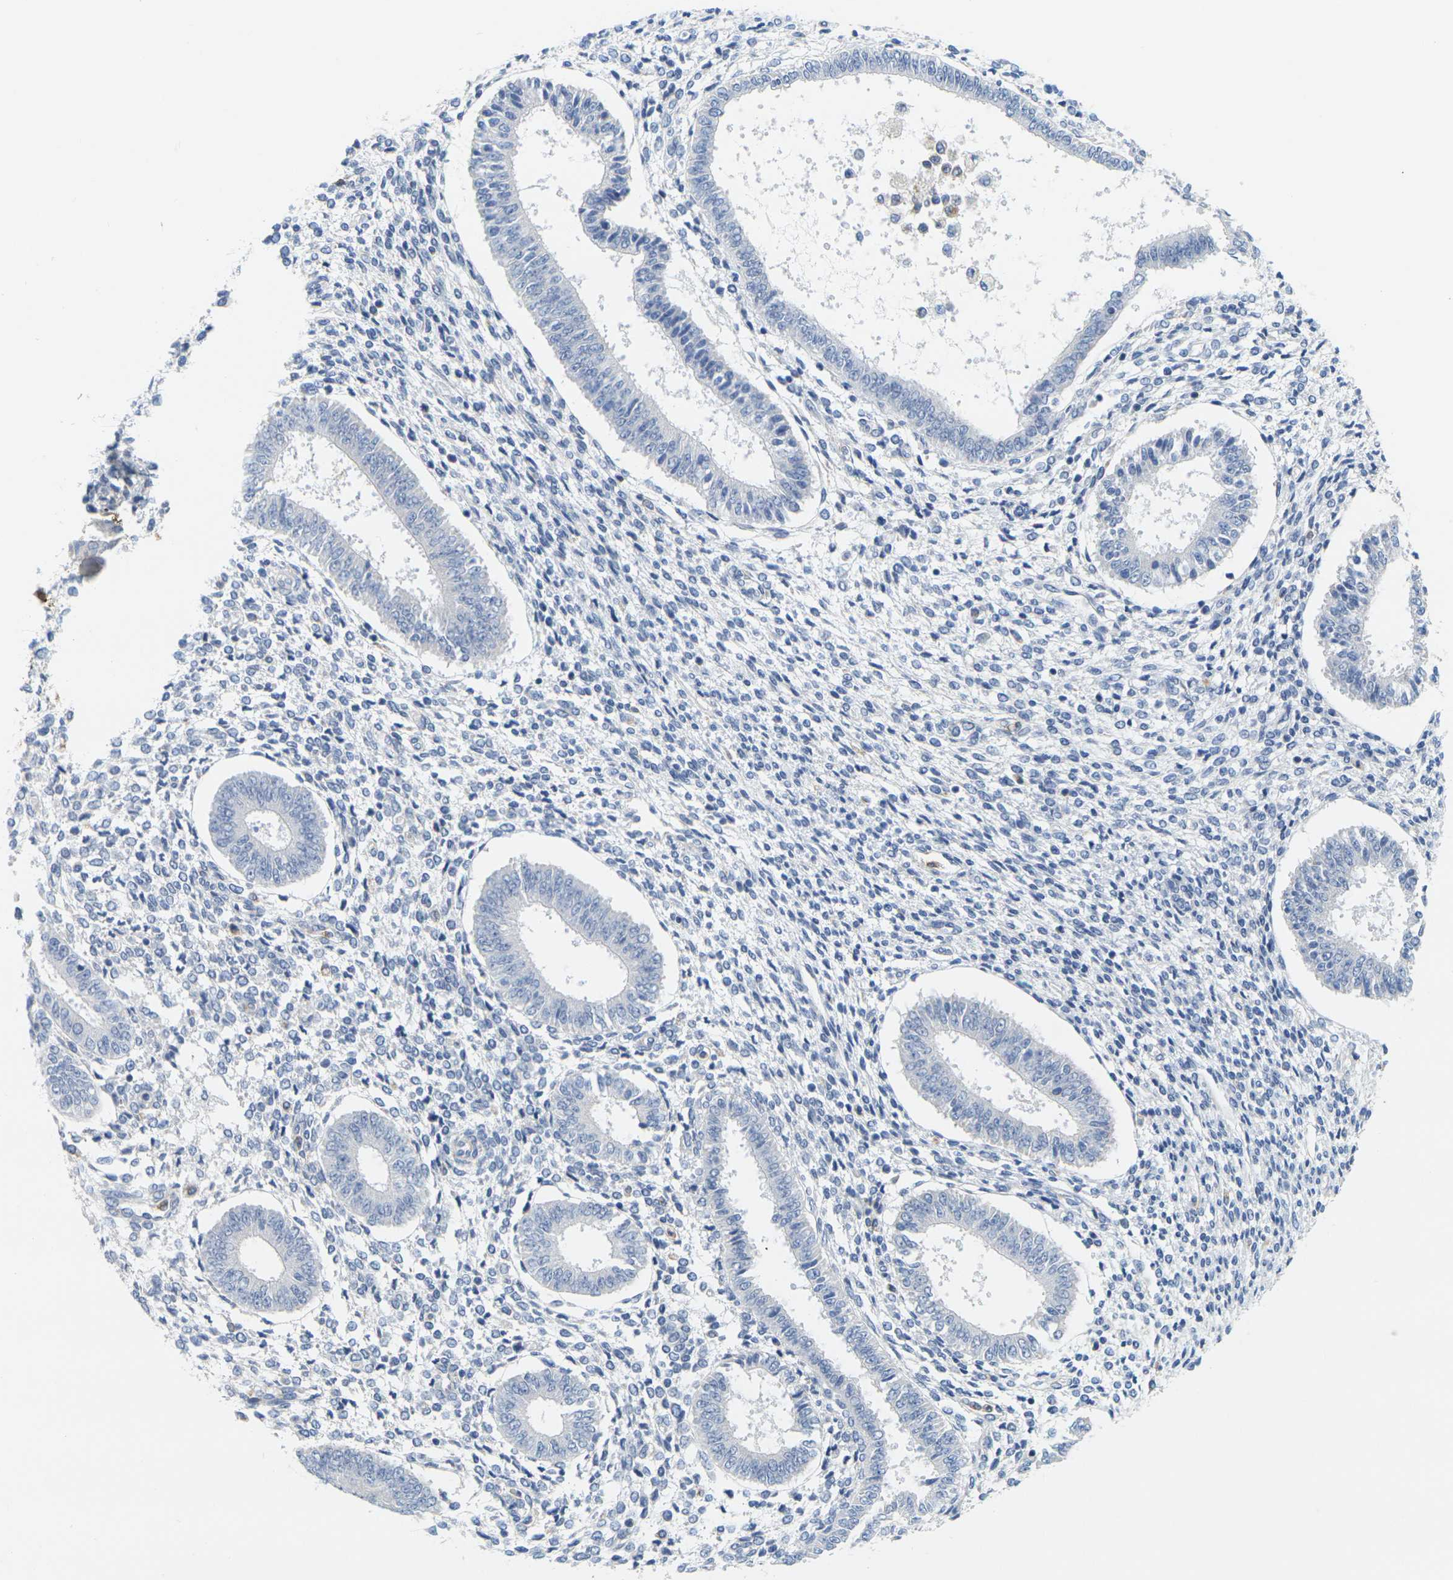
{"staining": {"intensity": "negative", "quantity": "none", "location": "none"}, "tissue": "endometrium", "cell_type": "Cells in endometrial stroma", "image_type": "normal", "snomed": [{"axis": "morphology", "description": "Normal tissue, NOS"}, {"axis": "topography", "description": "Endometrium"}], "caption": "High power microscopy image of an immunohistochemistry (IHC) photomicrograph of benign endometrium, revealing no significant staining in cells in endometrial stroma. (Brightfield microscopy of DAB immunohistochemistry (IHC) at high magnification).", "gene": "KLK5", "patient": {"sex": "female", "age": 35}}